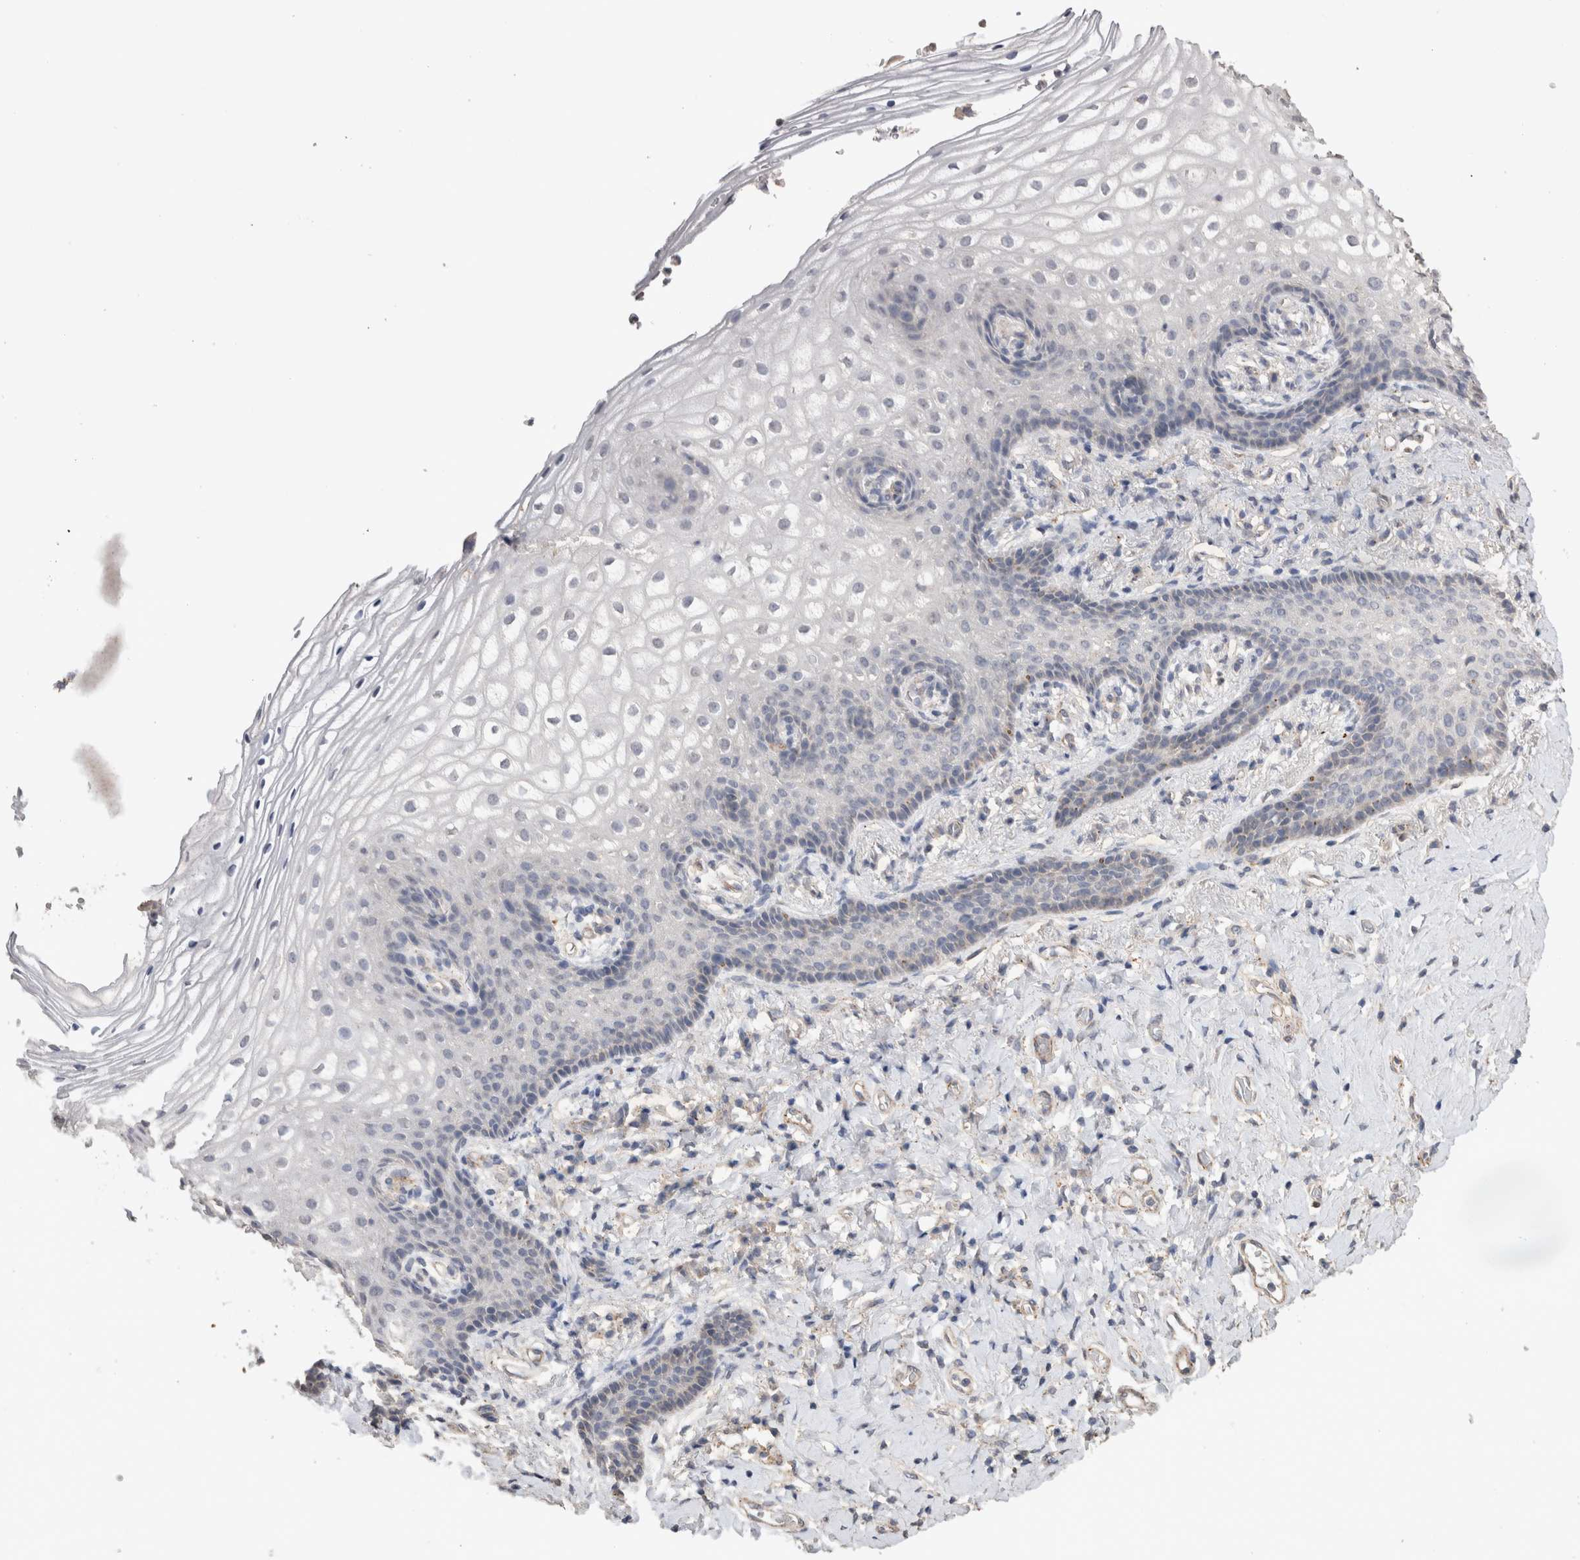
{"staining": {"intensity": "negative", "quantity": "none", "location": "none"}, "tissue": "vagina", "cell_type": "Squamous epithelial cells", "image_type": "normal", "snomed": [{"axis": "morphology", "description": "Normal tissue, NOS"}, {"axis": "topography", "description": "Vagina"}], "caption": "Immunohistochemistry histopathology image of benign human vagina stained for a protein (brown), which displays no staining in squamous epithelial cells.", "gene": "CDH6", "patient": {"sex": "female", "age": 60}}